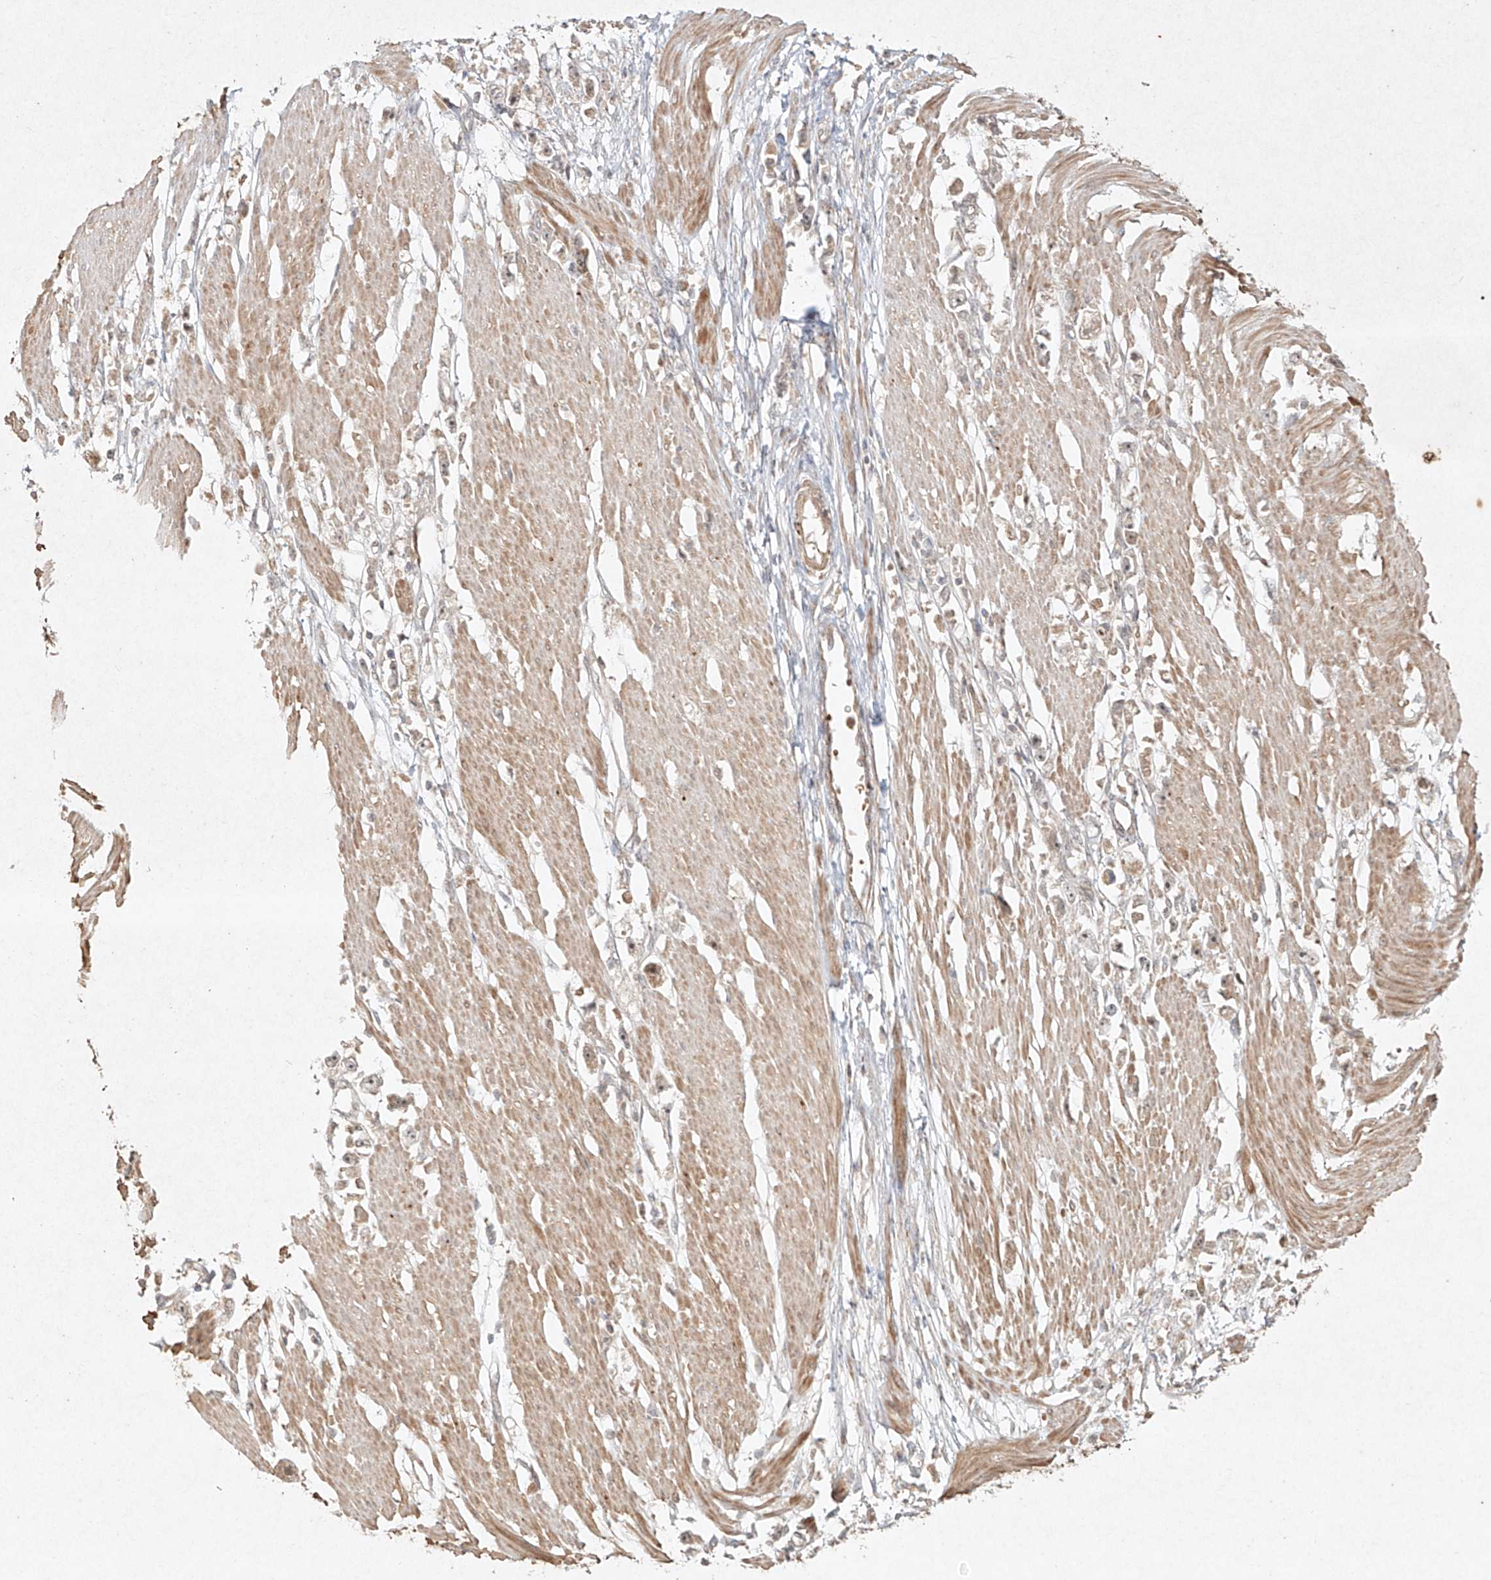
{"staining": {"intensity": "weak", "quantity": "25%-75%", "location": "cytoplasmic/membranous,nuclear"}, "tissue": "stomach cancer", "cell_type": "Tumor cells", "image_type": "cancer", "snomed": [{"axis": "morphology", "description": "Adenocarcinoma, NOS"}, {"axis": "topography", "description": "Stomach"}], "caption": "Immunohistochemistry (IHC) staining of stomach cancer (adenocarcinoma), which demonstrates low levels of weak cytoplasmic/membranous and nuclear staining in approximately 25%-75% of tumor cells indicating weak cytoplasmic/membranous and nuclear protein staining. The staining was performed using DAB (3,3'-diaminobenzidine) (brown) for protein detection and nuclei were counterstained in hematoxylin (blue).", "gene": "CYYR1", "patient": {"sex": "female", "age": 59}}